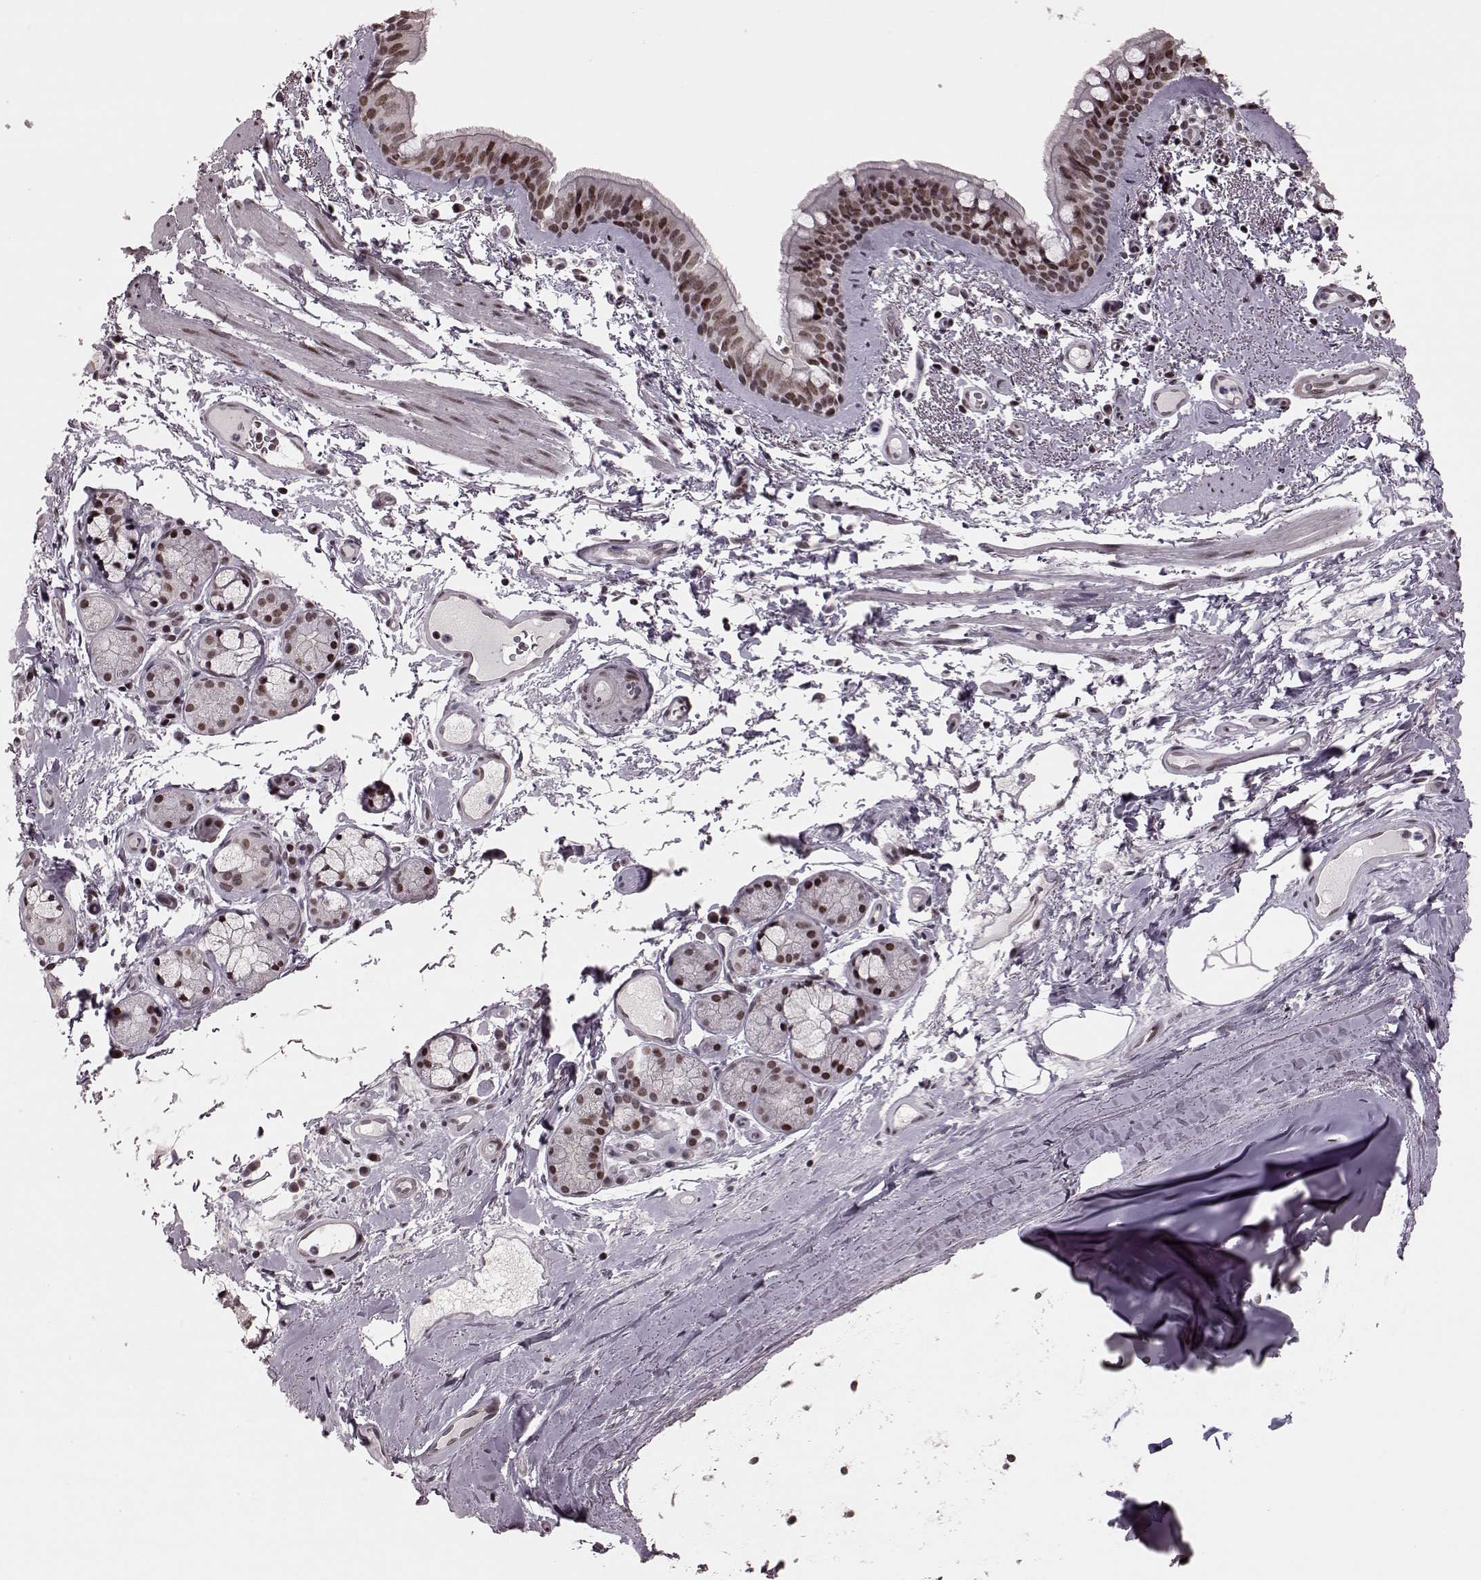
{"staining": {"intensity": "moderate", "quantity": ">75%", "location": "nuclear"}, "tissue": "bronchus", "cell_type": "Respiratory epithelial cells", "image_type": "normal", "snomed": [{"axis": "morphology", "description": "Normal tissue, NOS"}, {"axis": "topography", "description": "Bronchus"}], "caption": "This is a micrograph of immunohistochemistry staining of unremarkable bronchus, which shows moderate staining in the nuclear of respiratory epithelial cells.", "gene": "NR2C1", "patient": {"sex": "female", "age": 64}}